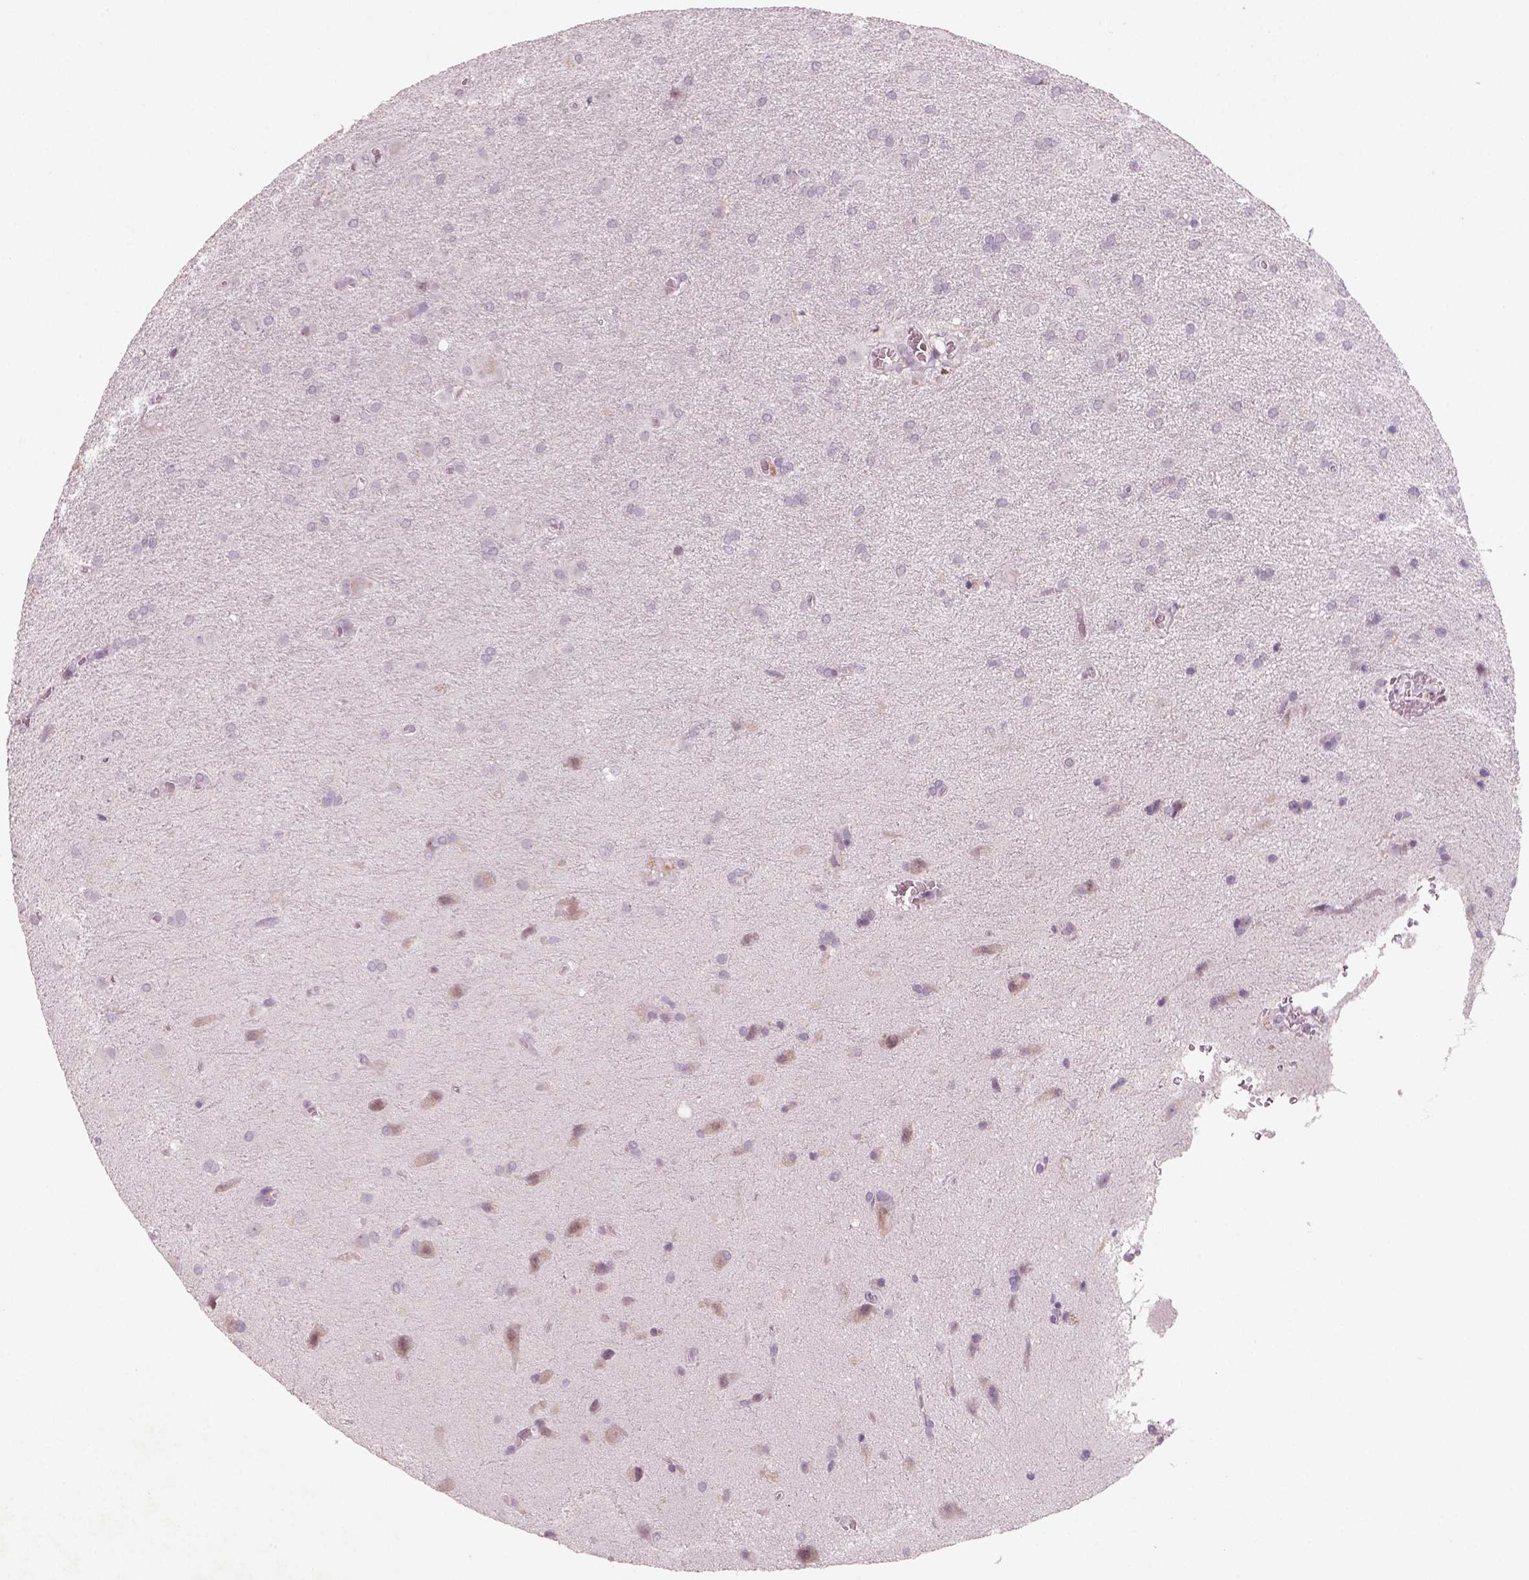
{"staining": {"intensity": "negative", "quantity": "none", "location": "none"}, "tissue": "glioma", "cell_type": "Tumor cells", "image_type": "cancer", "snomed": [{"axis": "morphology", "description": "Glioma, malignant, Low grade"}, {"axis": "topography", "description": "Brain"}], "caption": "Immunohistochemistry histopathology image of human low-grade glioma (malignant) stained for a protein (brown), which shows no staining in tumor cells. (Stains: DAB (3,3'-diaminobenzidine) immunohistochemistry (IHC) with hematoxylin counter stain, Microscopy: brightfield microscopy at high magnification).", "gene": "PENK", "patient": {"sex": "male", "age": 58}}